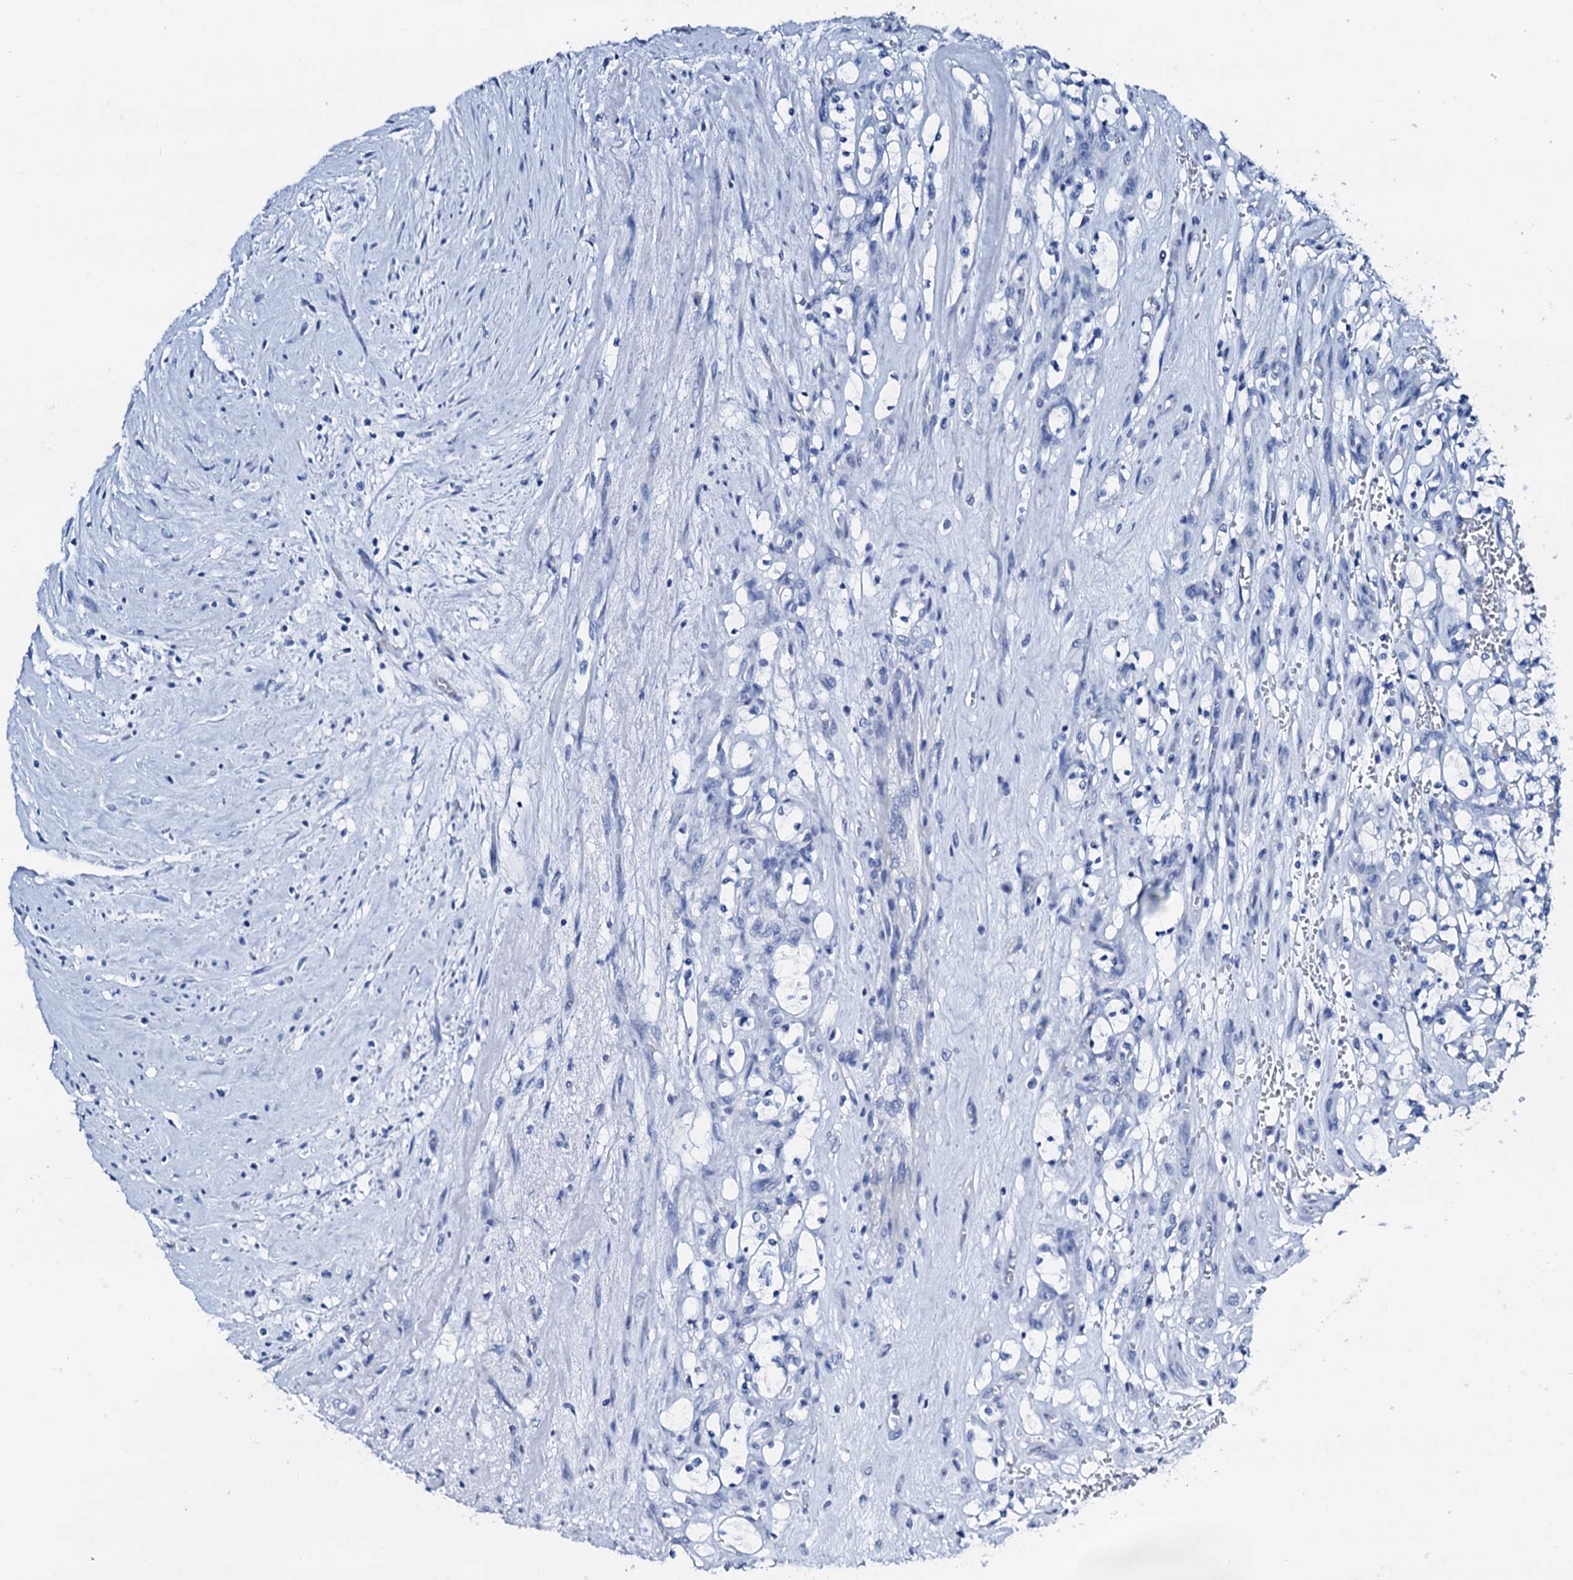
{"staining": {"intensity": "negative", "quantity": "none", "location": "none"}, "tissue": "renal cancer", "cell_type": "Tumor cells", "image_type": "cancer", "snomed": [{"axis": "morphology", "description": "Adenocarcinoma, NOS"}, {"axis": "topography", "description": "Kidney"}], "caption": "IHC photomicrograph of renal adenocarcinoma stained for a protein (brown), which reveals no expression in tumor cells.", "gene": "PTH", "patient": {"sex": "female", "age": 69}}